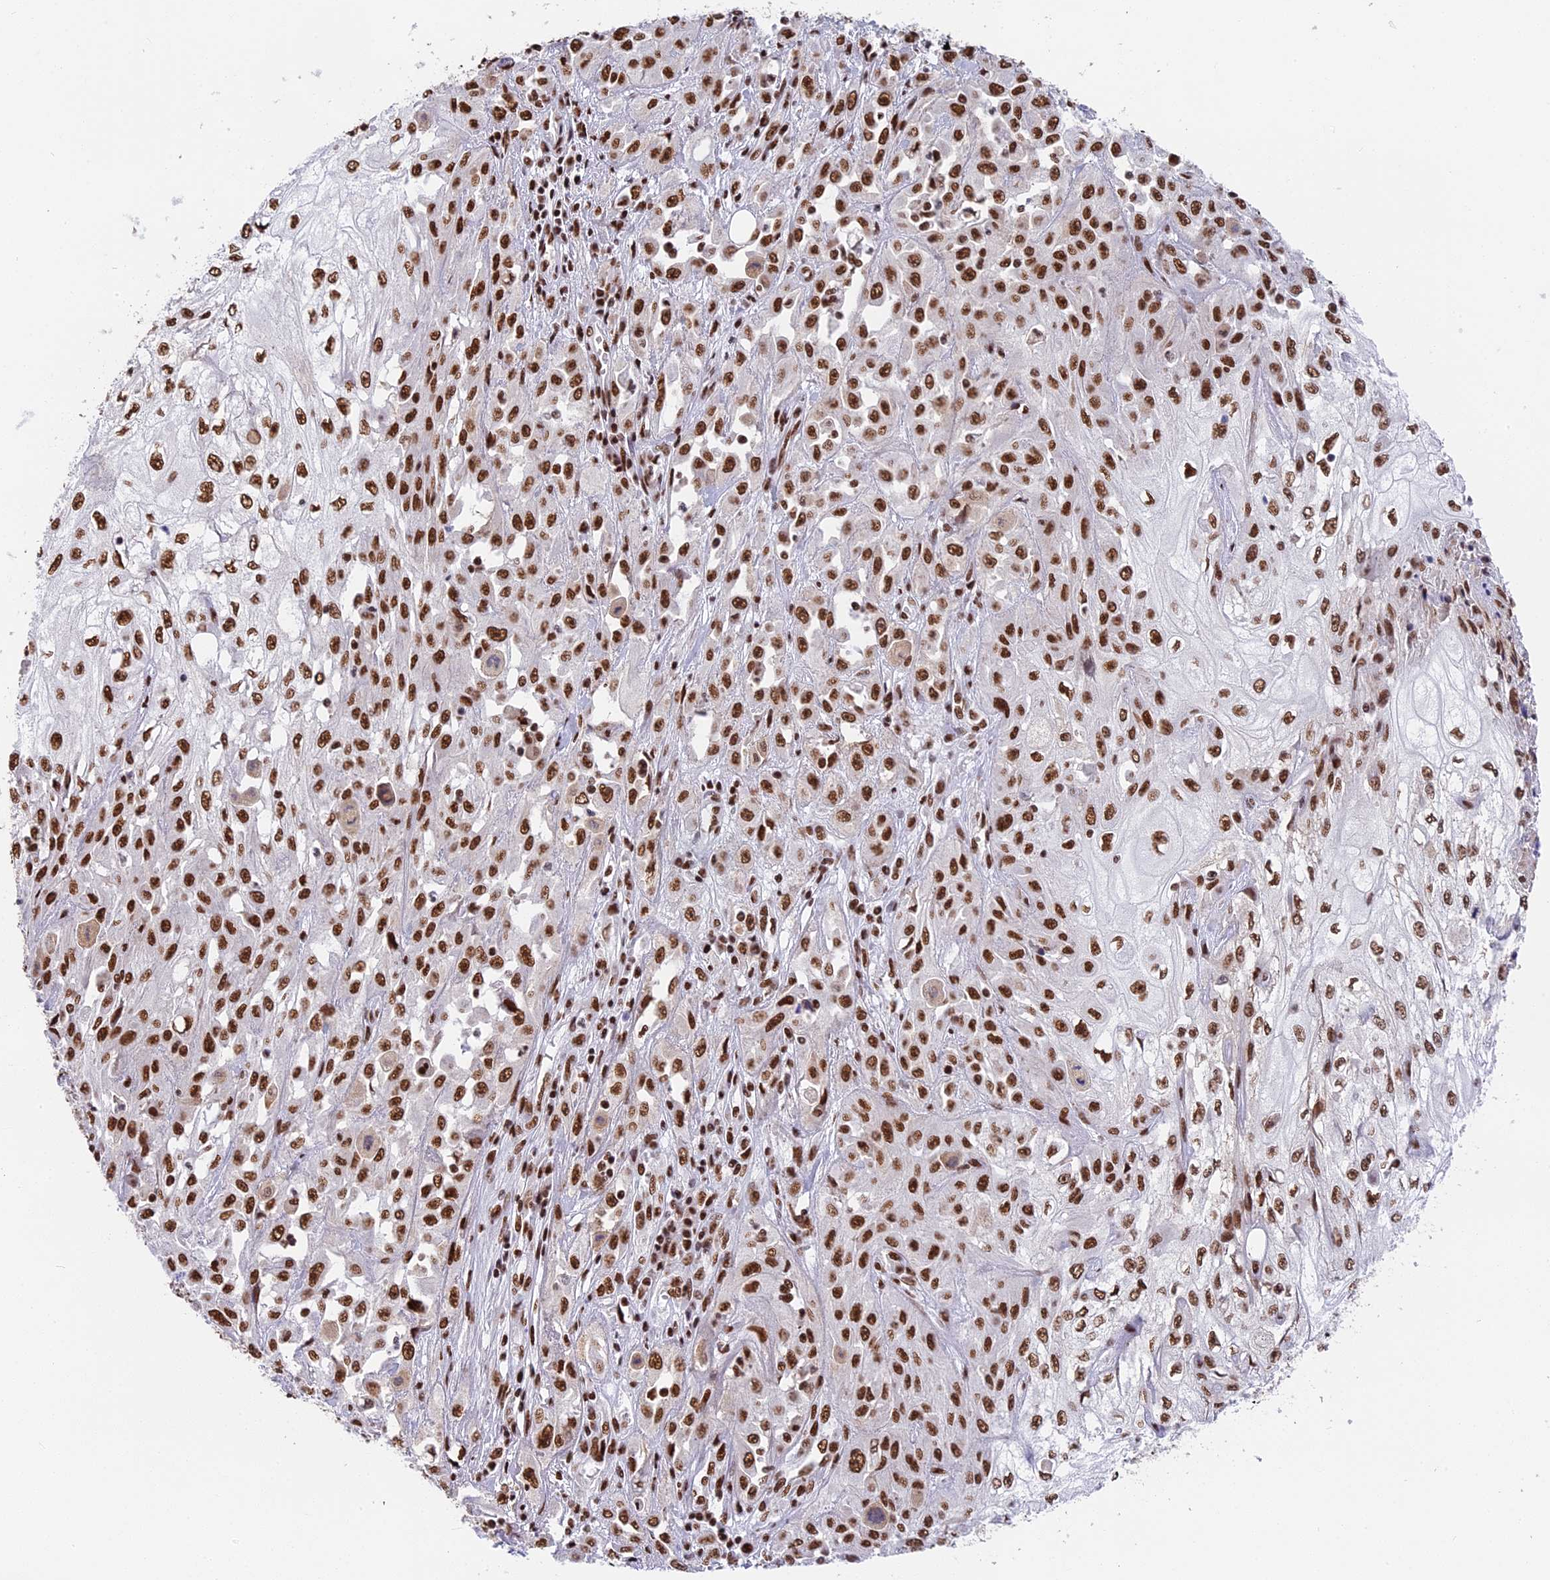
{"staining": {"intensity": "strong", "quantity": ">75%", "location": "nuclear"}, "tissue": "skin cancer", "cell_type": "Tumor cells", "image_type": "cancer", "snomed": [{"axis": "morphology", "description": "Squamous cell carcinoma, NOS"}, {"axis": "morphology", "description": "Squamous cell carcinoma, metastatic, NOS"}, {"axis": "topography", "description": "Skin"}, {"axis": "topography", "description": "Lymph node"}], "caption": "Protein analysis of metastatic squamous cell carcinoma (skin) tissue demonstrates strong nuclear expression in approximately >75% of tumor cells.", "gene": "SBNO1", "patient": {"sex": "male", "age": 75}}